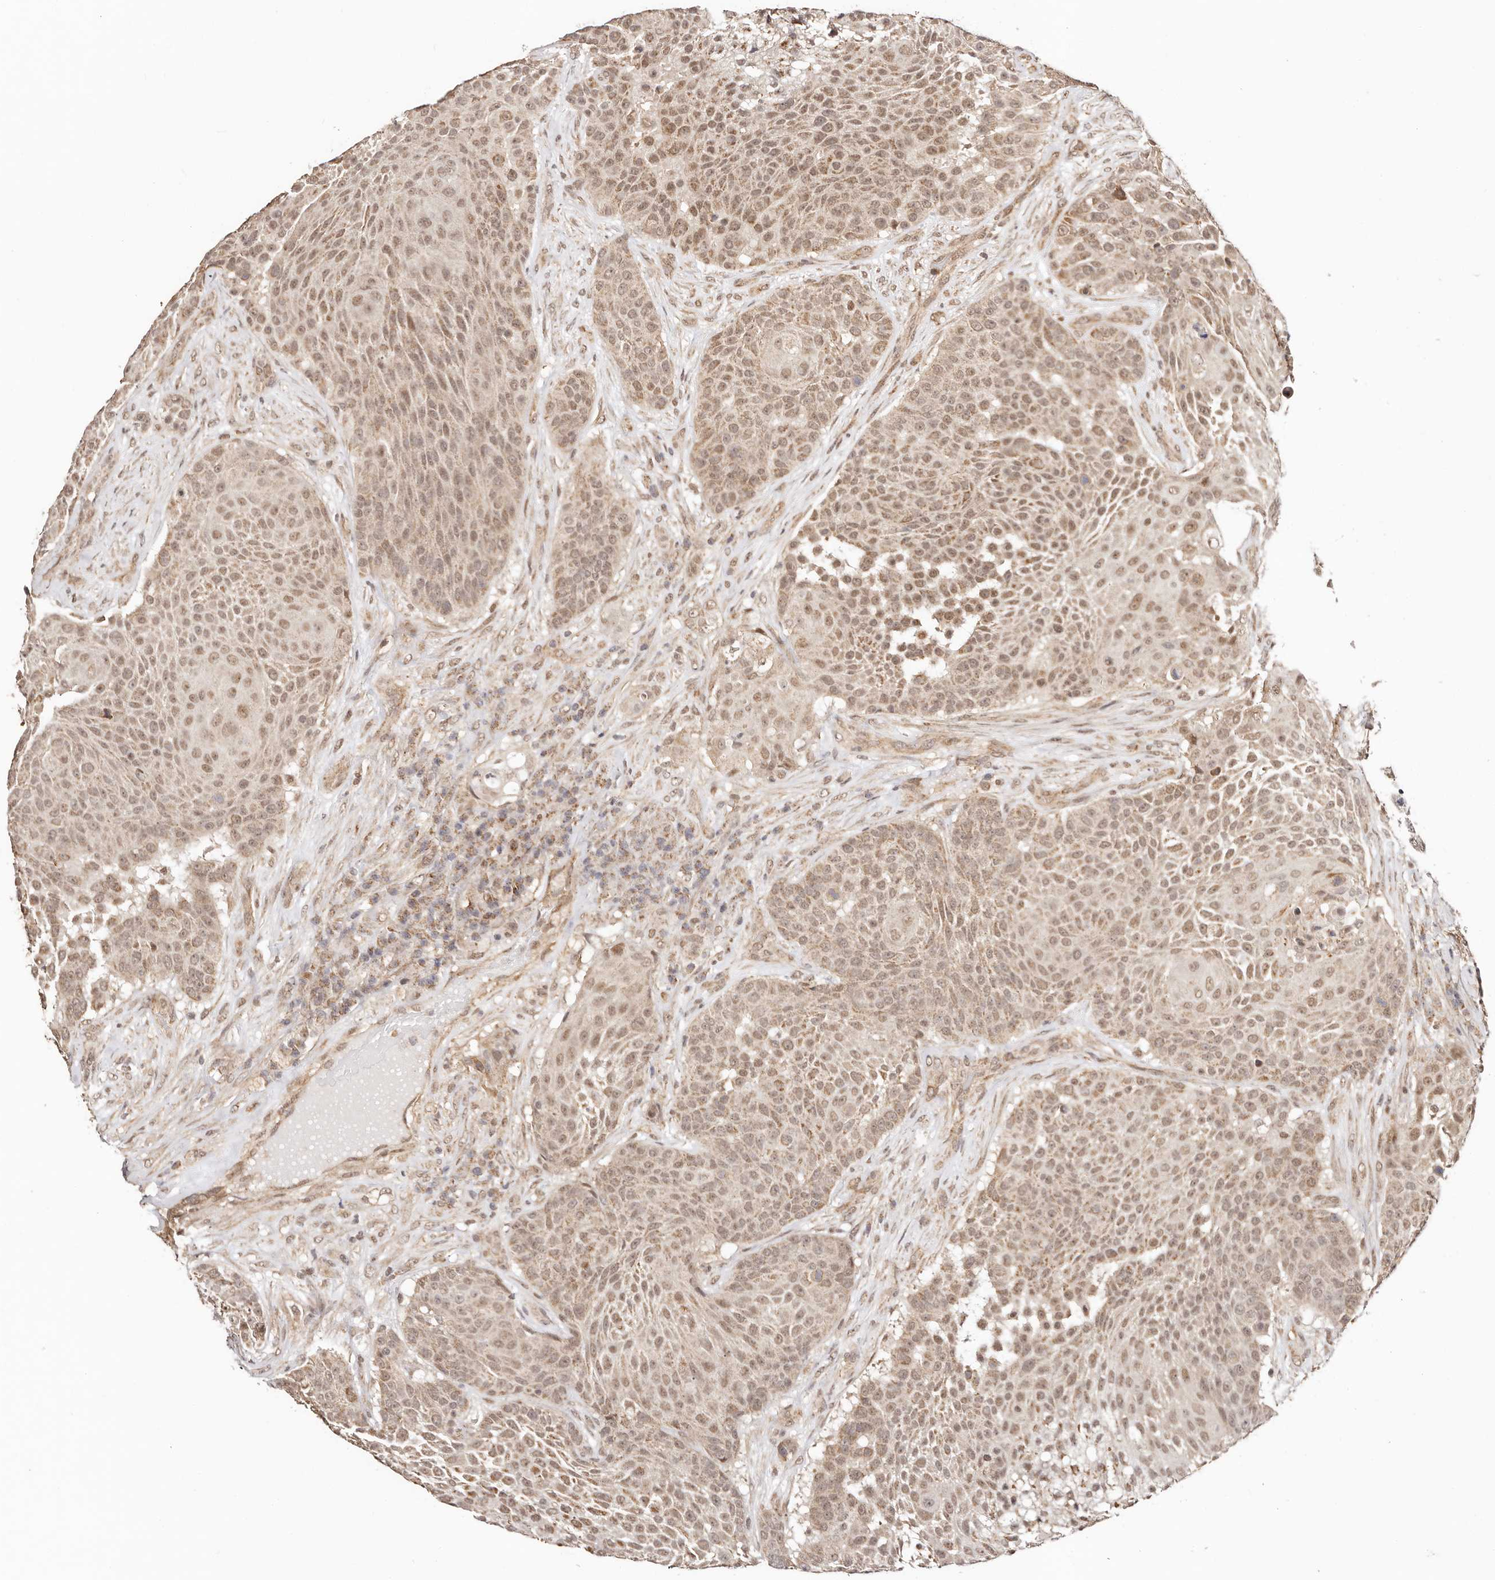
{"staining": {"intensity": "moderate", "quantity": ">75%", "location": "nuclear"}, "tissue": "urothelial cancer", "cell_type": "Tumor cells", "image_type": "cancer", "snomed": [{"axis": "morphology", "description": "Urothelial carcinoma, High grade"}, {"axis": "topography", "description": "Urinary bladder"}], "caption": "Moderate nuclear expression for a protein is appreciated in approximately >75% of tumor cells of urothelial carcinoma (high-grade) using IHC.", "gene": "CTNNBL1", "patient": {"sex": "female", "age": 63}}